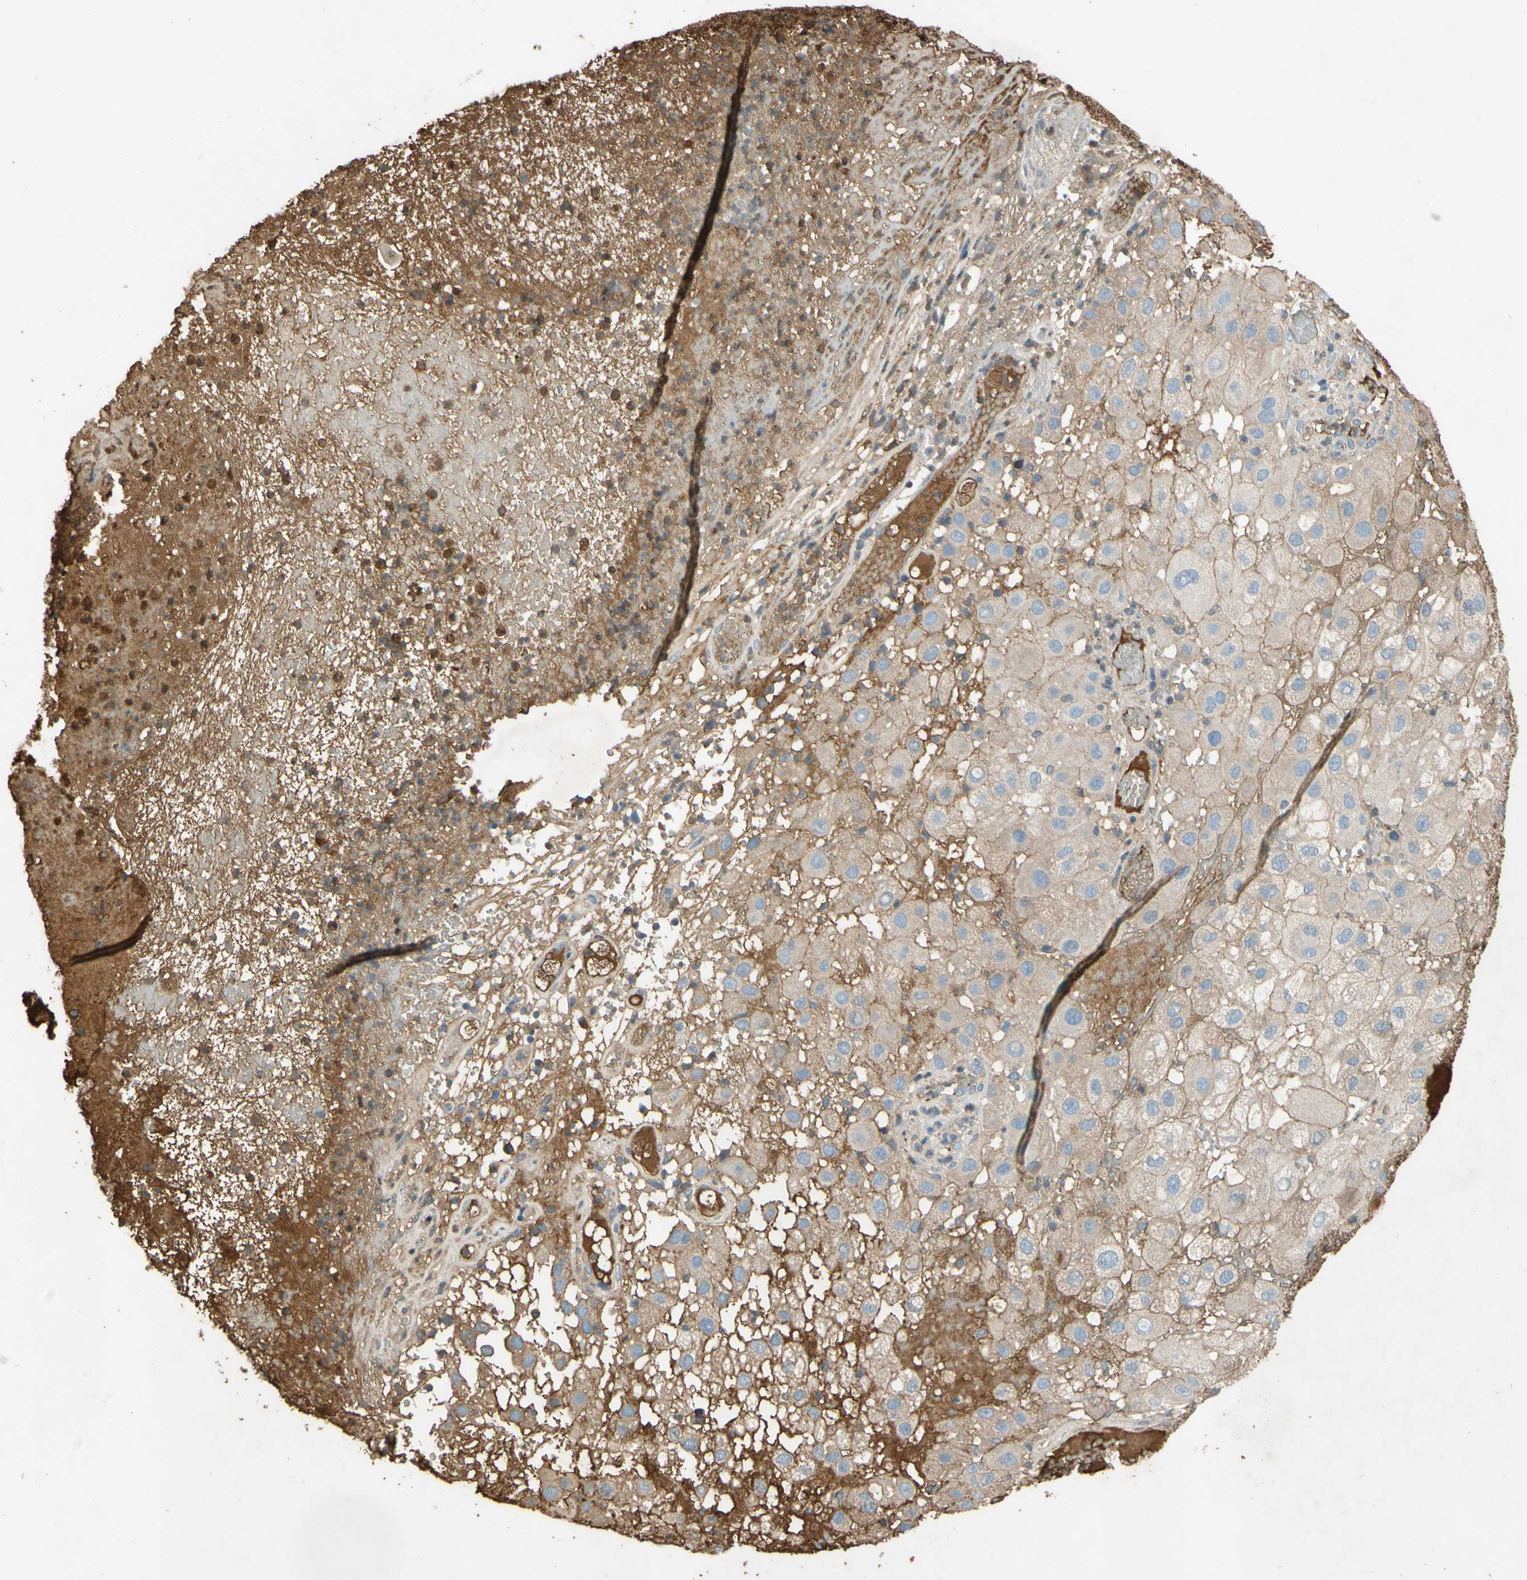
{"staining": {"intensity": "weak", "quantity": "25%-75%", "location": "cytoplasmic/membranous"}, "tissue": "melanoma", "cell_type": "Tumor cells", "image_type": "cancer", "snomed": [{"axis": "morphology", "description": "Malignant melanoma, NOS"}, {"axis": "topography", "description": "Skin"}], "caption": "Melanoma stained for a protein reveals weak cytoplasmic/membranous positivity in tumor cells.", "gene": "TIMP2", "patient": {"sex": "female", "age": 81}}